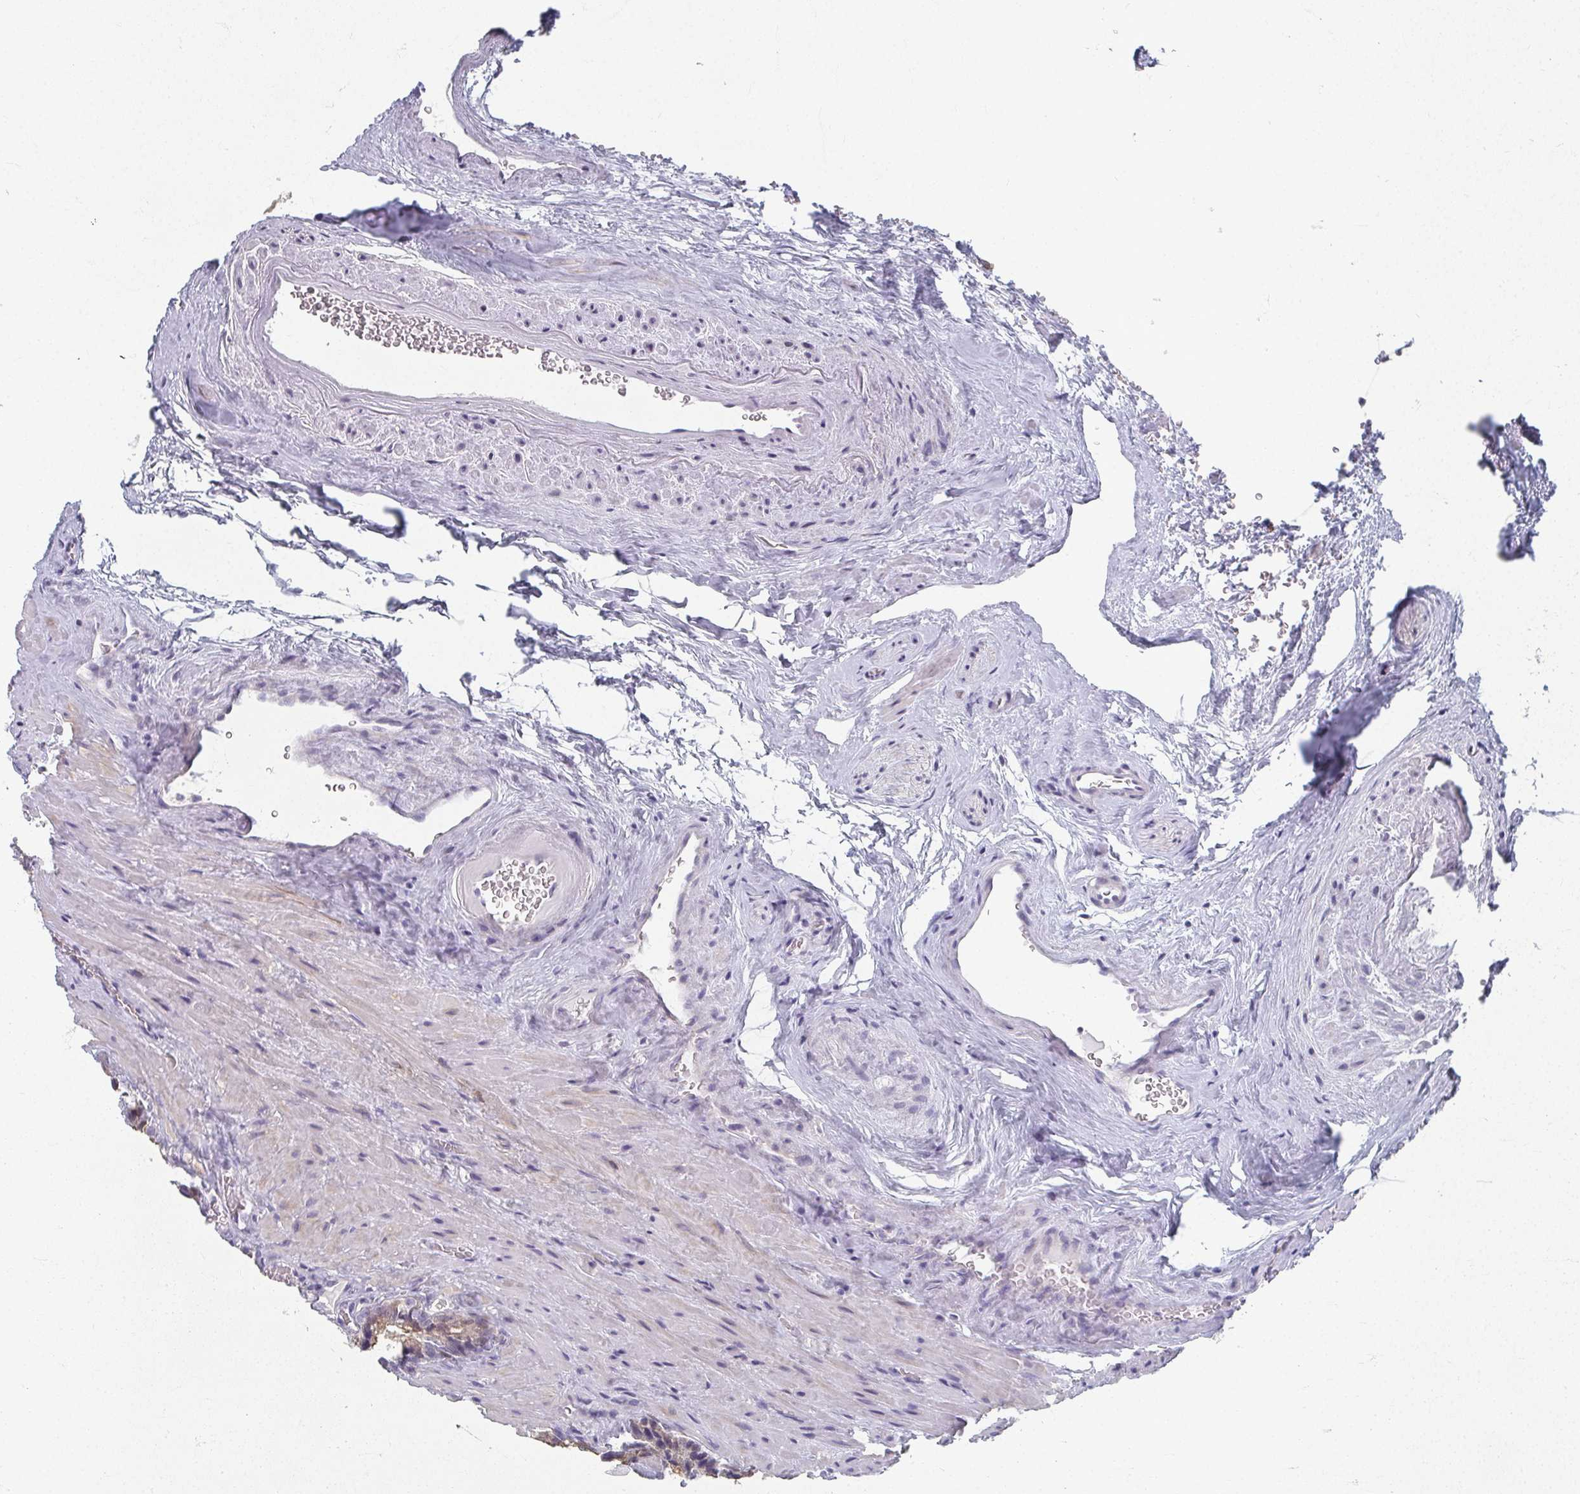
{"staining": {"intensity": "weak", "quantity": "<25%", "location": "cytoplasmic/membranous"}, "tissue": "seminal vesicle", "cell_type": "Glandular cells", "image_type": "normal", "snomed": [{"axis": "morphology", "description": "Normal tissue, NOS"}, {"axis": "topography", "description": "Seminal veicle"}], "caption": "Photomicrograph shows no significant protein staining in glandular cells of benign seminal vesicle.", "gene": "CAMKV", "patient": {"sex": "male", "age": 47}}